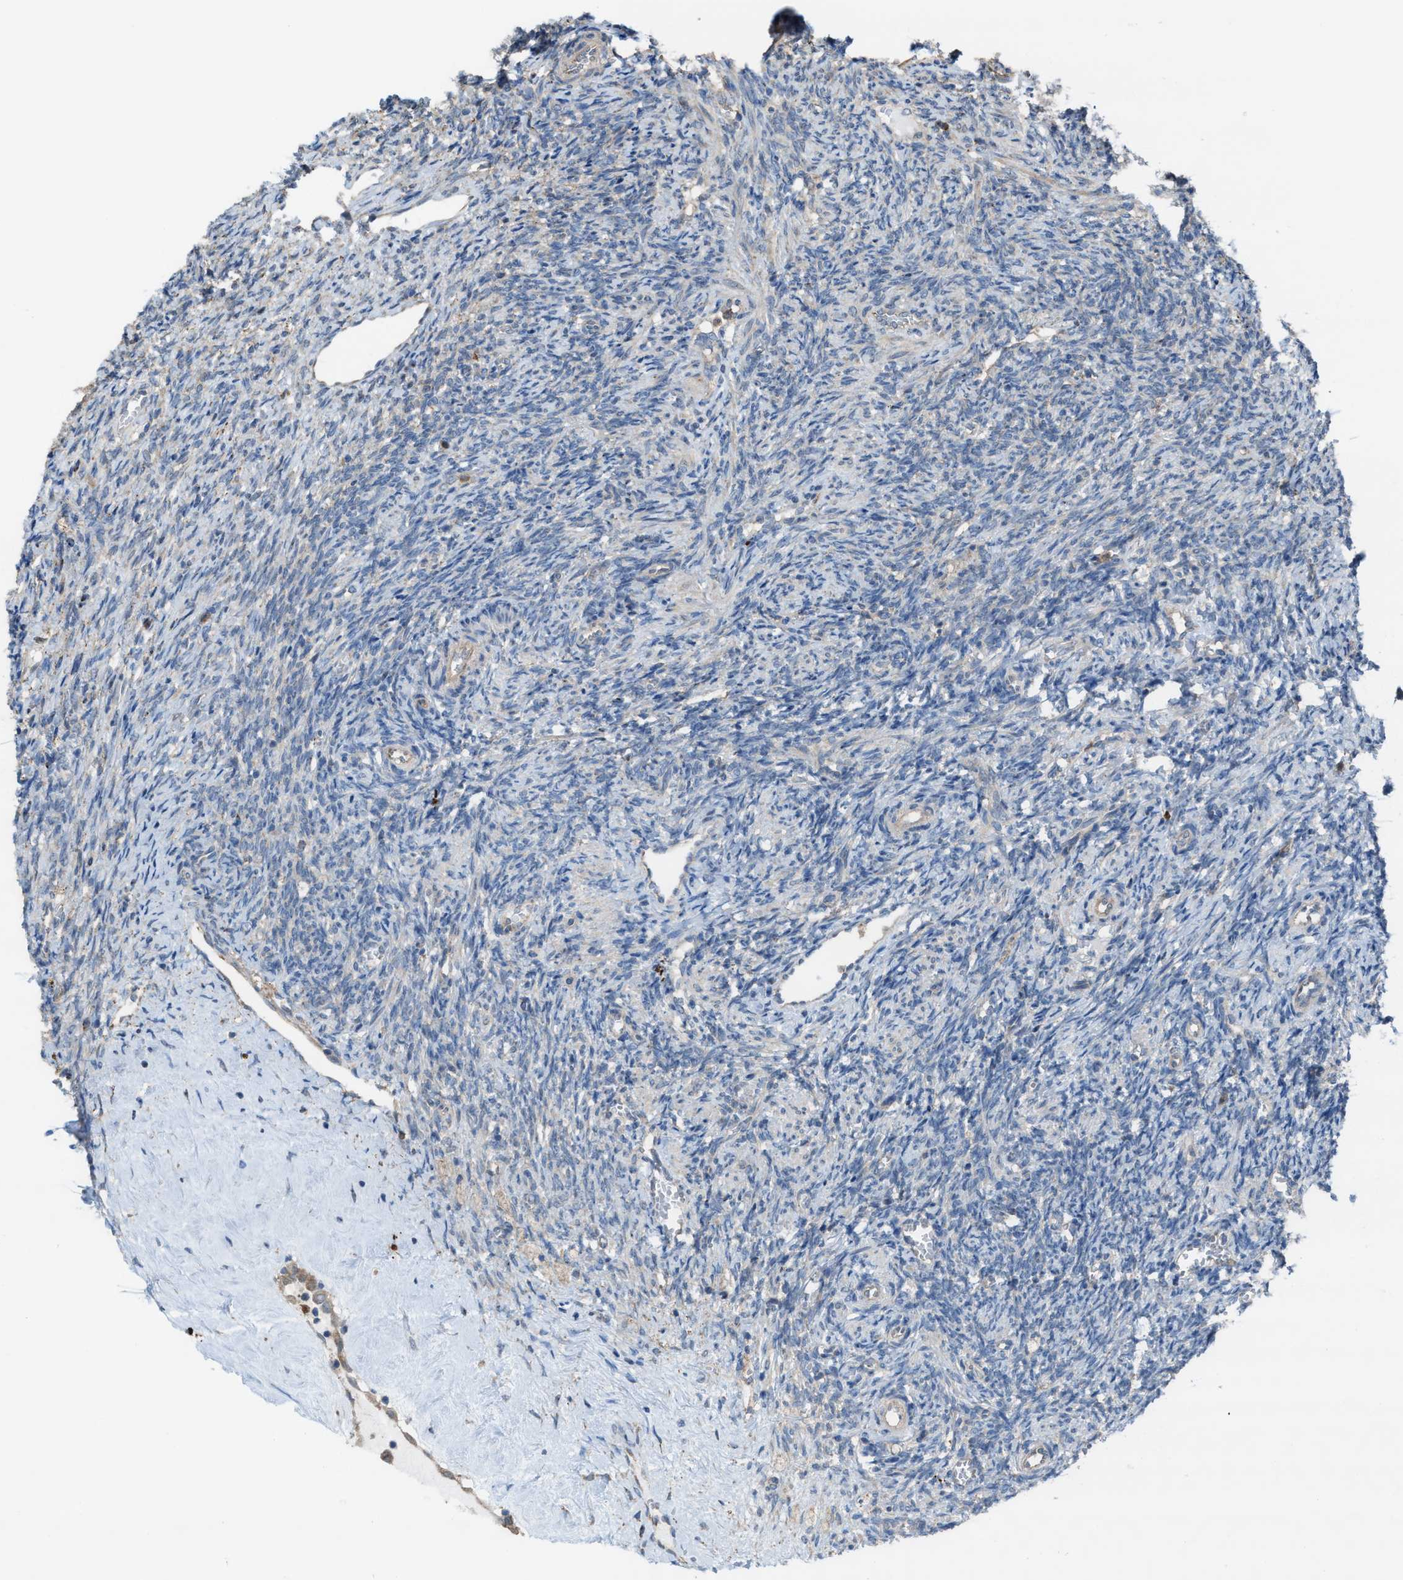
{"staining": {"intensity": "moderate", "quantity": ">75%", "location": "cytoplasmic/membranous"}, "tissue": "ovary", "cell_type": "Follicle cells", "image_type": "normal", "snomed": [{"axis": "morphology", "description": "Normal tissue, NOS"}, {"axis": "topography", "description": "Ovary"}], "caption": "Immunohistochemical staining of normal human ovary demonstrates >75% levels of moderate cytoplasmic/membranous protein expression in approximately >75% of follicle cells.", "gene": "PLAA", "patient": {"sex": "female", "age": 41}}